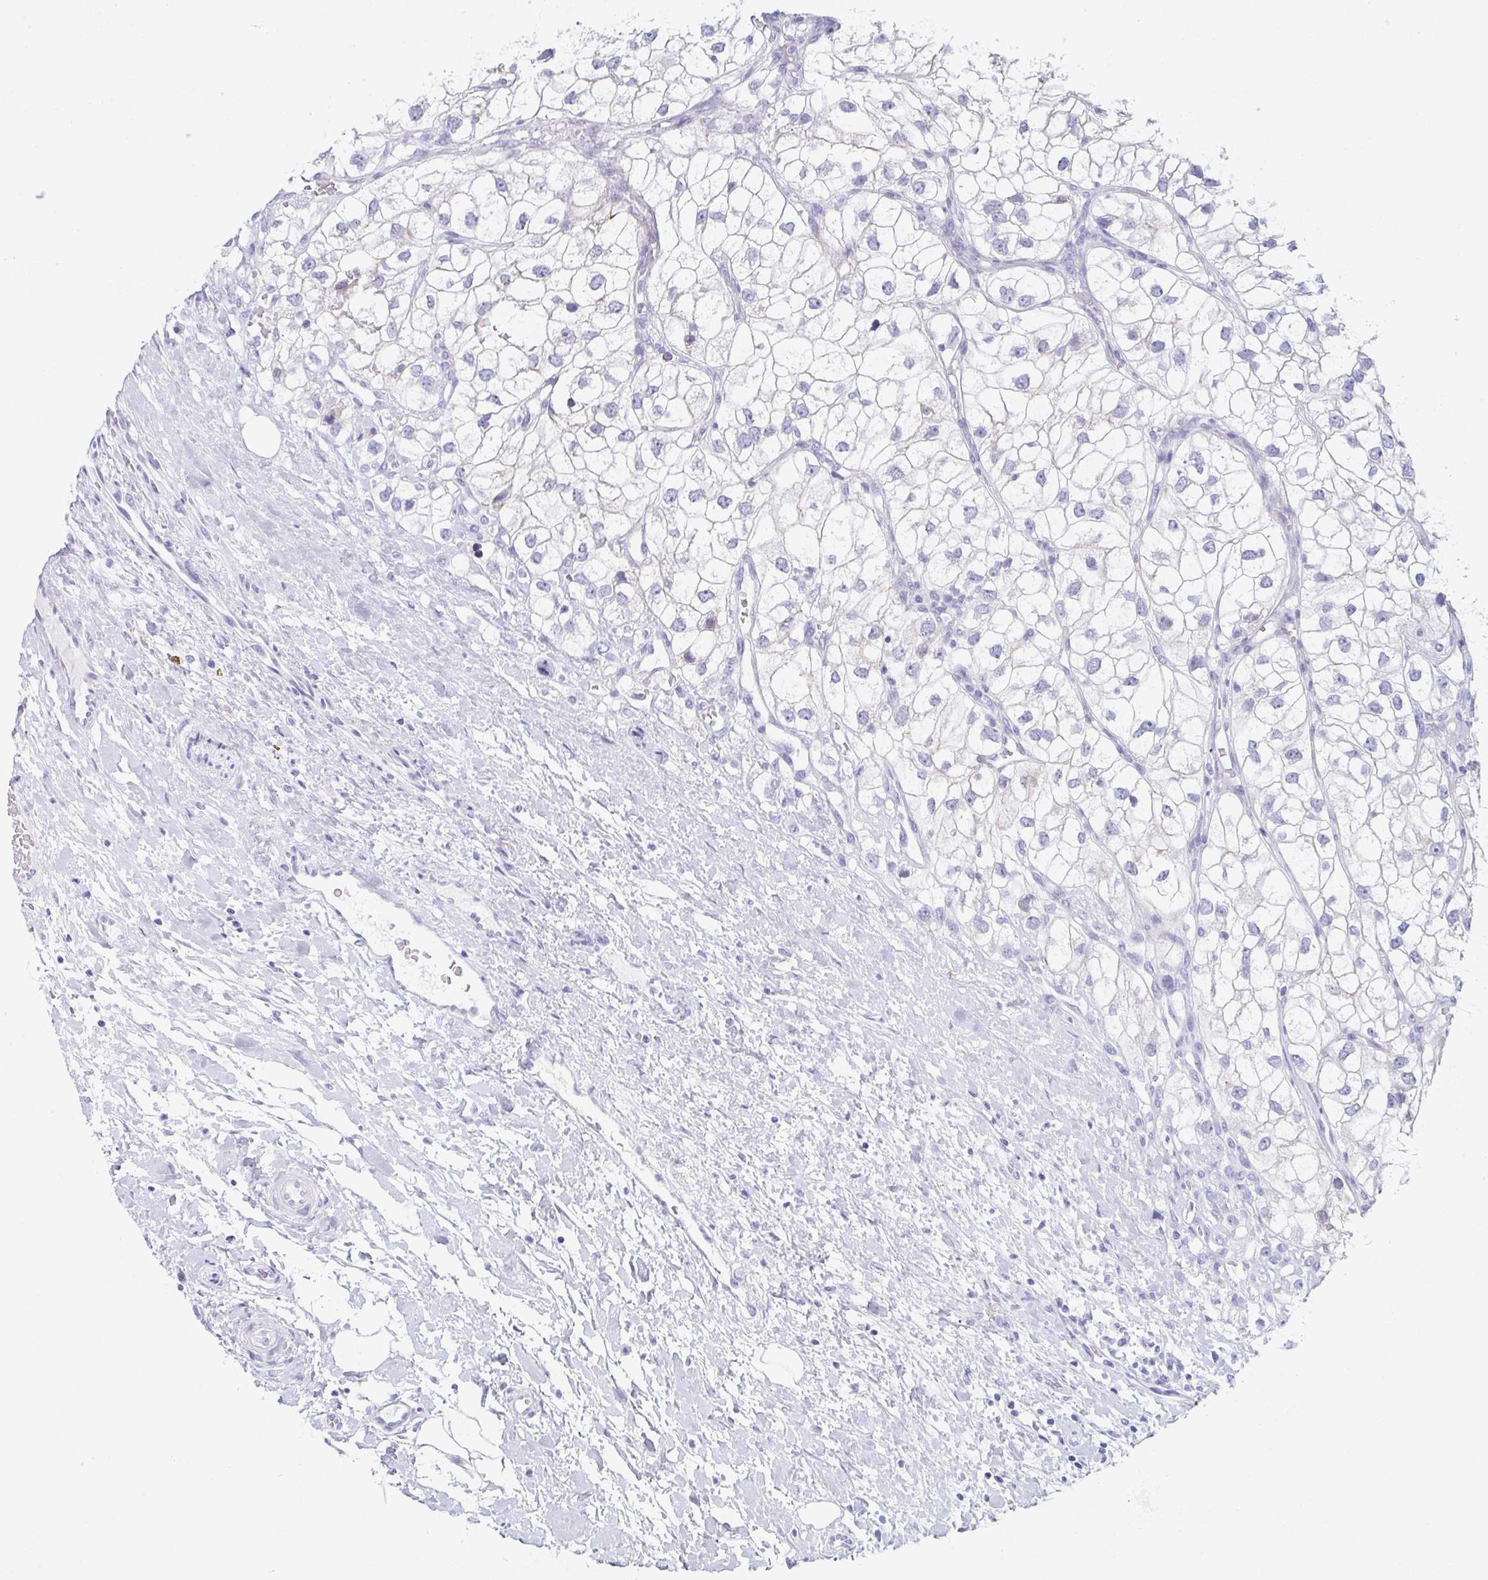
{"staining": {"intensity": "negative", "quantity": "none", "location": "none"}, "tissue": "renal cancer", "cell_type": "Tumor cells", "image_type": "cancer", "snomed": [{"axis": "morphology", "description": "Adenocarcinoma, NOS"}, {"axis": "topography", "description": "Kidney"}], "caption": "Tumor cells are negative for brown protein staining in adenocarcinoma (renal). (DAB (3,3'-diaminobenzidine) IHC with hematoxylin counter stain).", "gene": "TEX19", "patient": {"sex": "male", "age": 59}}